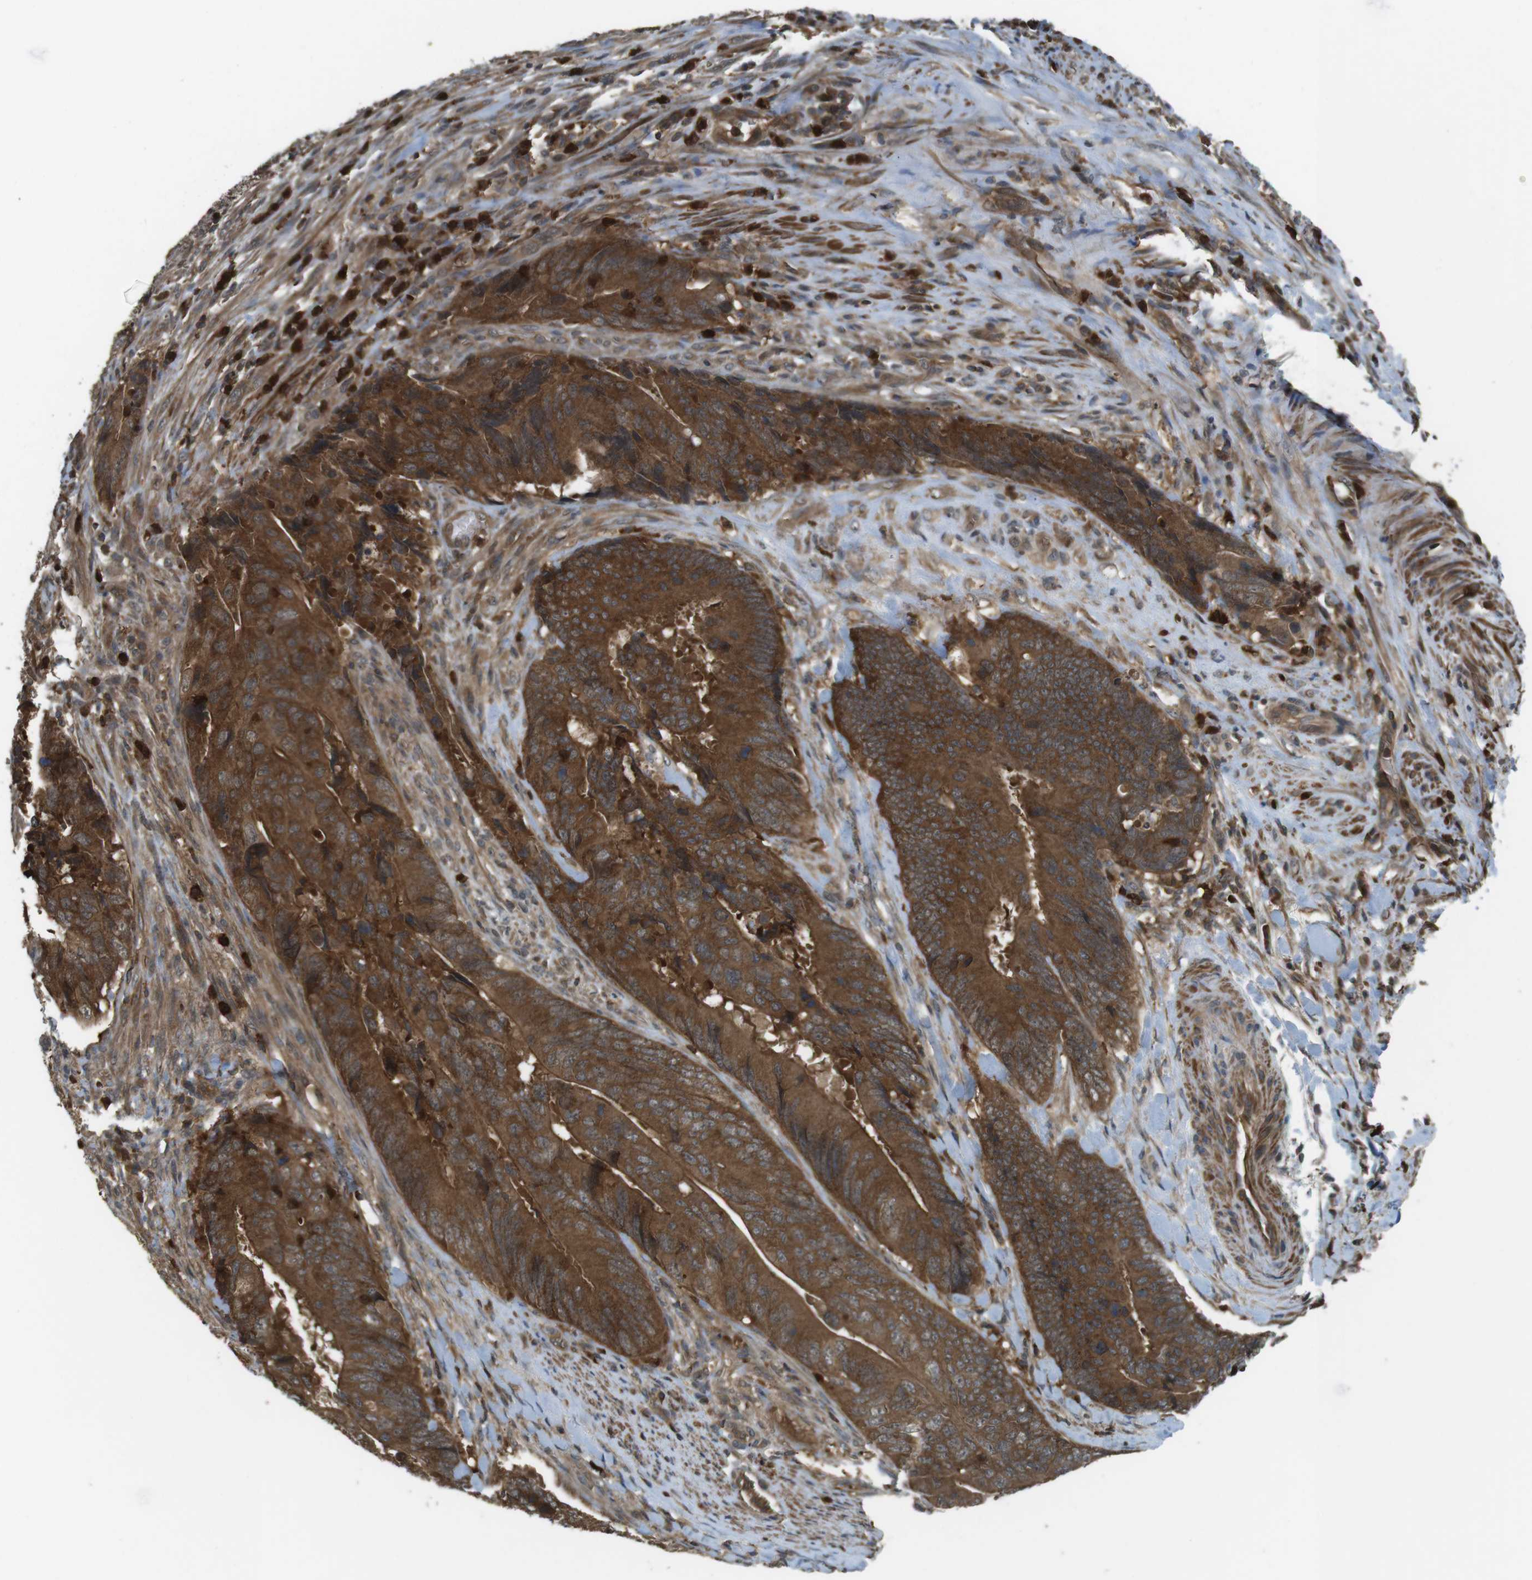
{"staining": {"intensity": "strong", "quantity": ">75%", "location": "cytoplasmic/membranous"}, "tissue": "colorectal cancer", "cell_type": "Tumor cells", "image_type": "cancer", "snomed": [{"axis": "morphology", "description": "Normal tissue, NOS"}, {"axis": "morphology", "description": "Adenocarcinoma, NOS"}, {"axis": "topography", "description": "Colon"}], "caption": "The photomicrograph shows a brown stain indicating the presence of a protein in the cytoplasmic/membranous of tumor cells in colorectal adenocarcinoma. Using DAB (brown) and hematoxylin (blue) stains, captured at high magnification using brightfield microscopy.", "gene": "LRRC3B", "patient": {"sex": "male", "age": 56}}